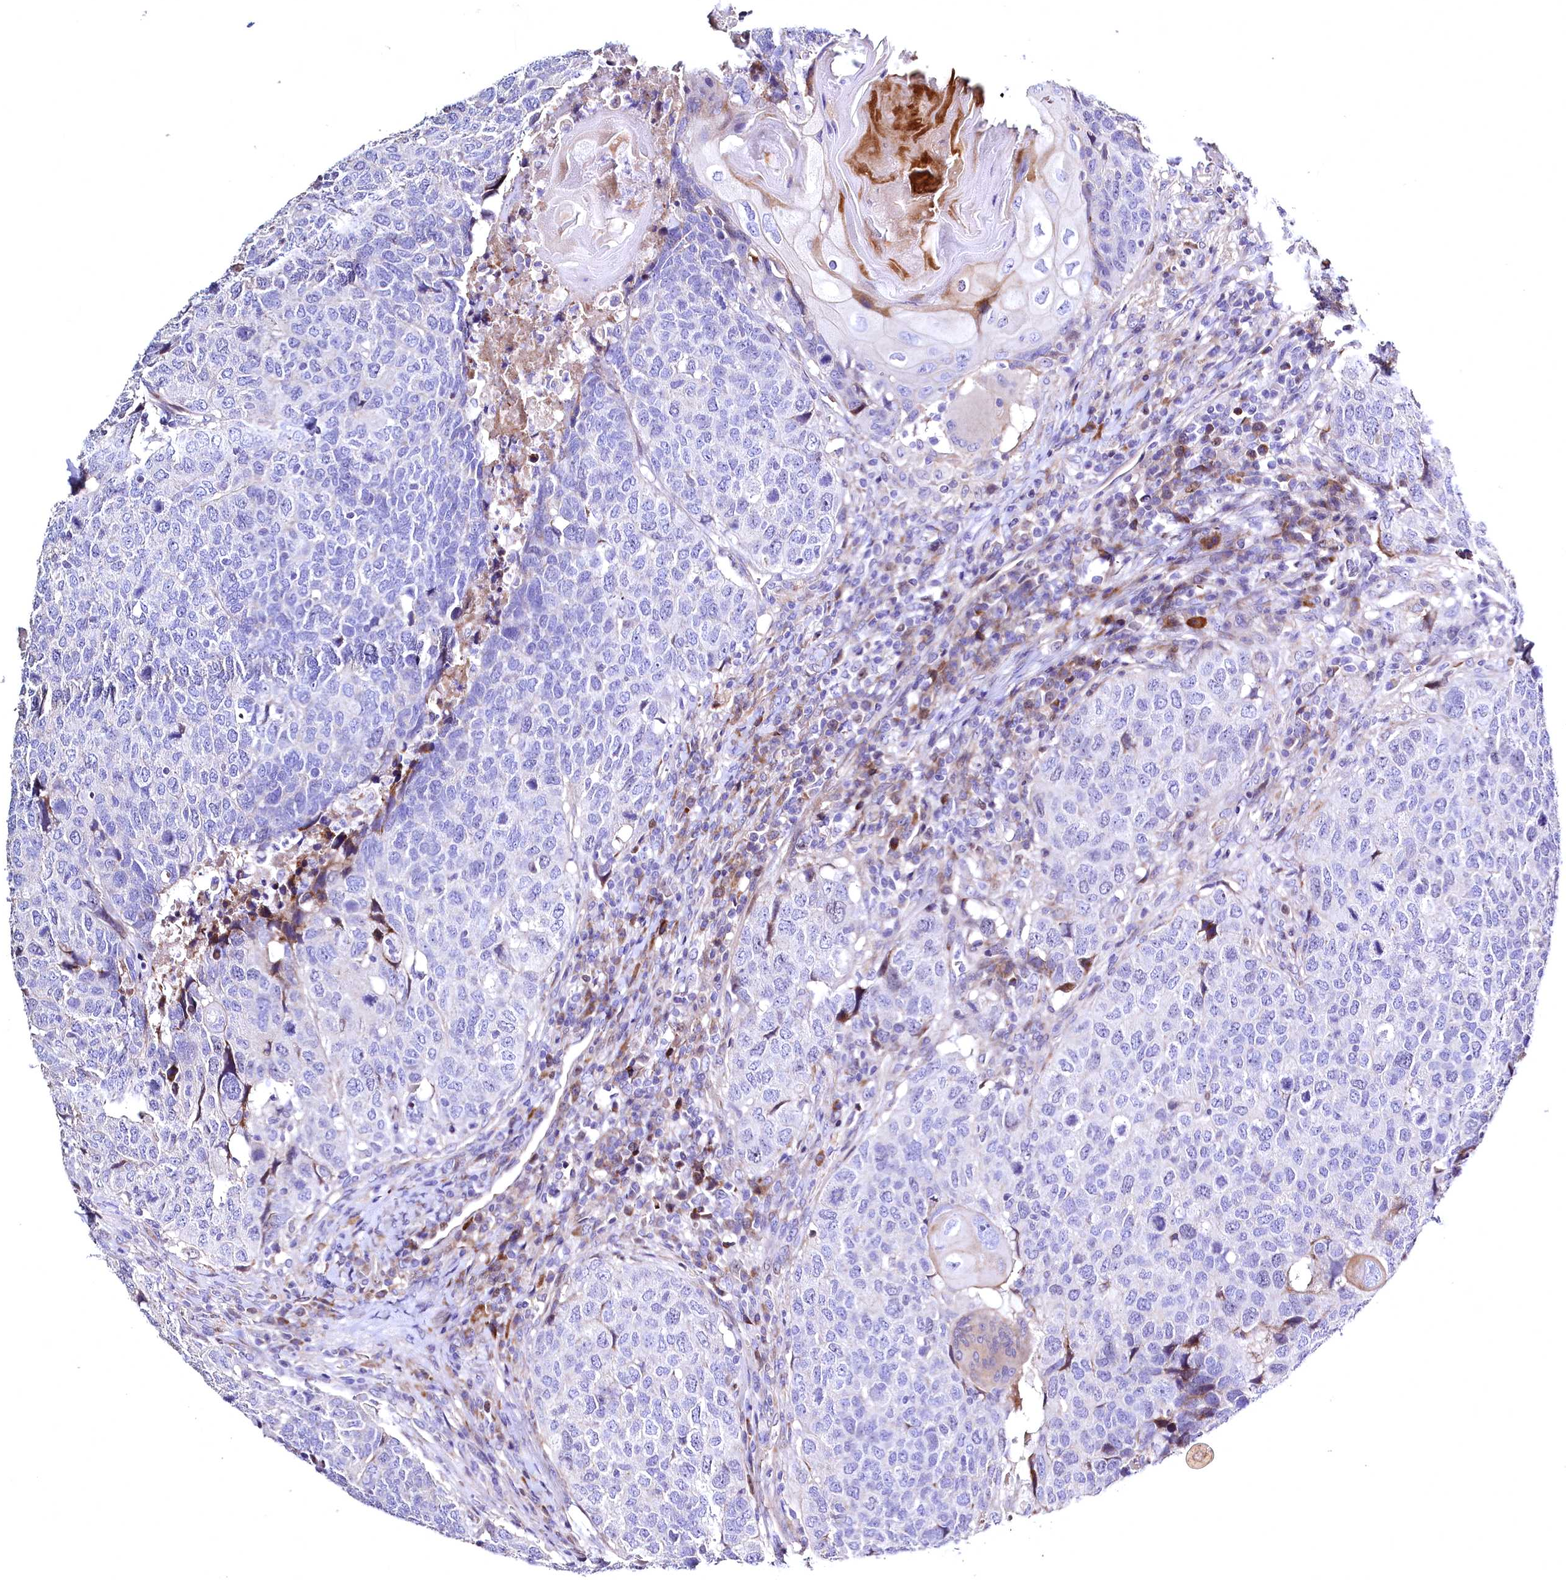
{"staining": {"intensity": "negative", "quantity": "none", "location": "none"}, "tissue": "head and neck cancer", "cell_type": "Tumor cells", "image_type": "cancer", "snomed": [{"axis": "morphology", "description": "Squamous cell carcinoma, NOS"}, {"axis": "topography", "description": "Head-Neck"}], "caption": "The immunohistochemistry (IHC) histopathology image has no significant expression in tumor cells of head and neck cancer (squamous cell carcinoma) tissue. (Brightfield microscopy of DAB immunohistochemistry (IHC) at high magnification).", "gene": "WNT8A", "patient": {"sex": "male", "age": 66}}